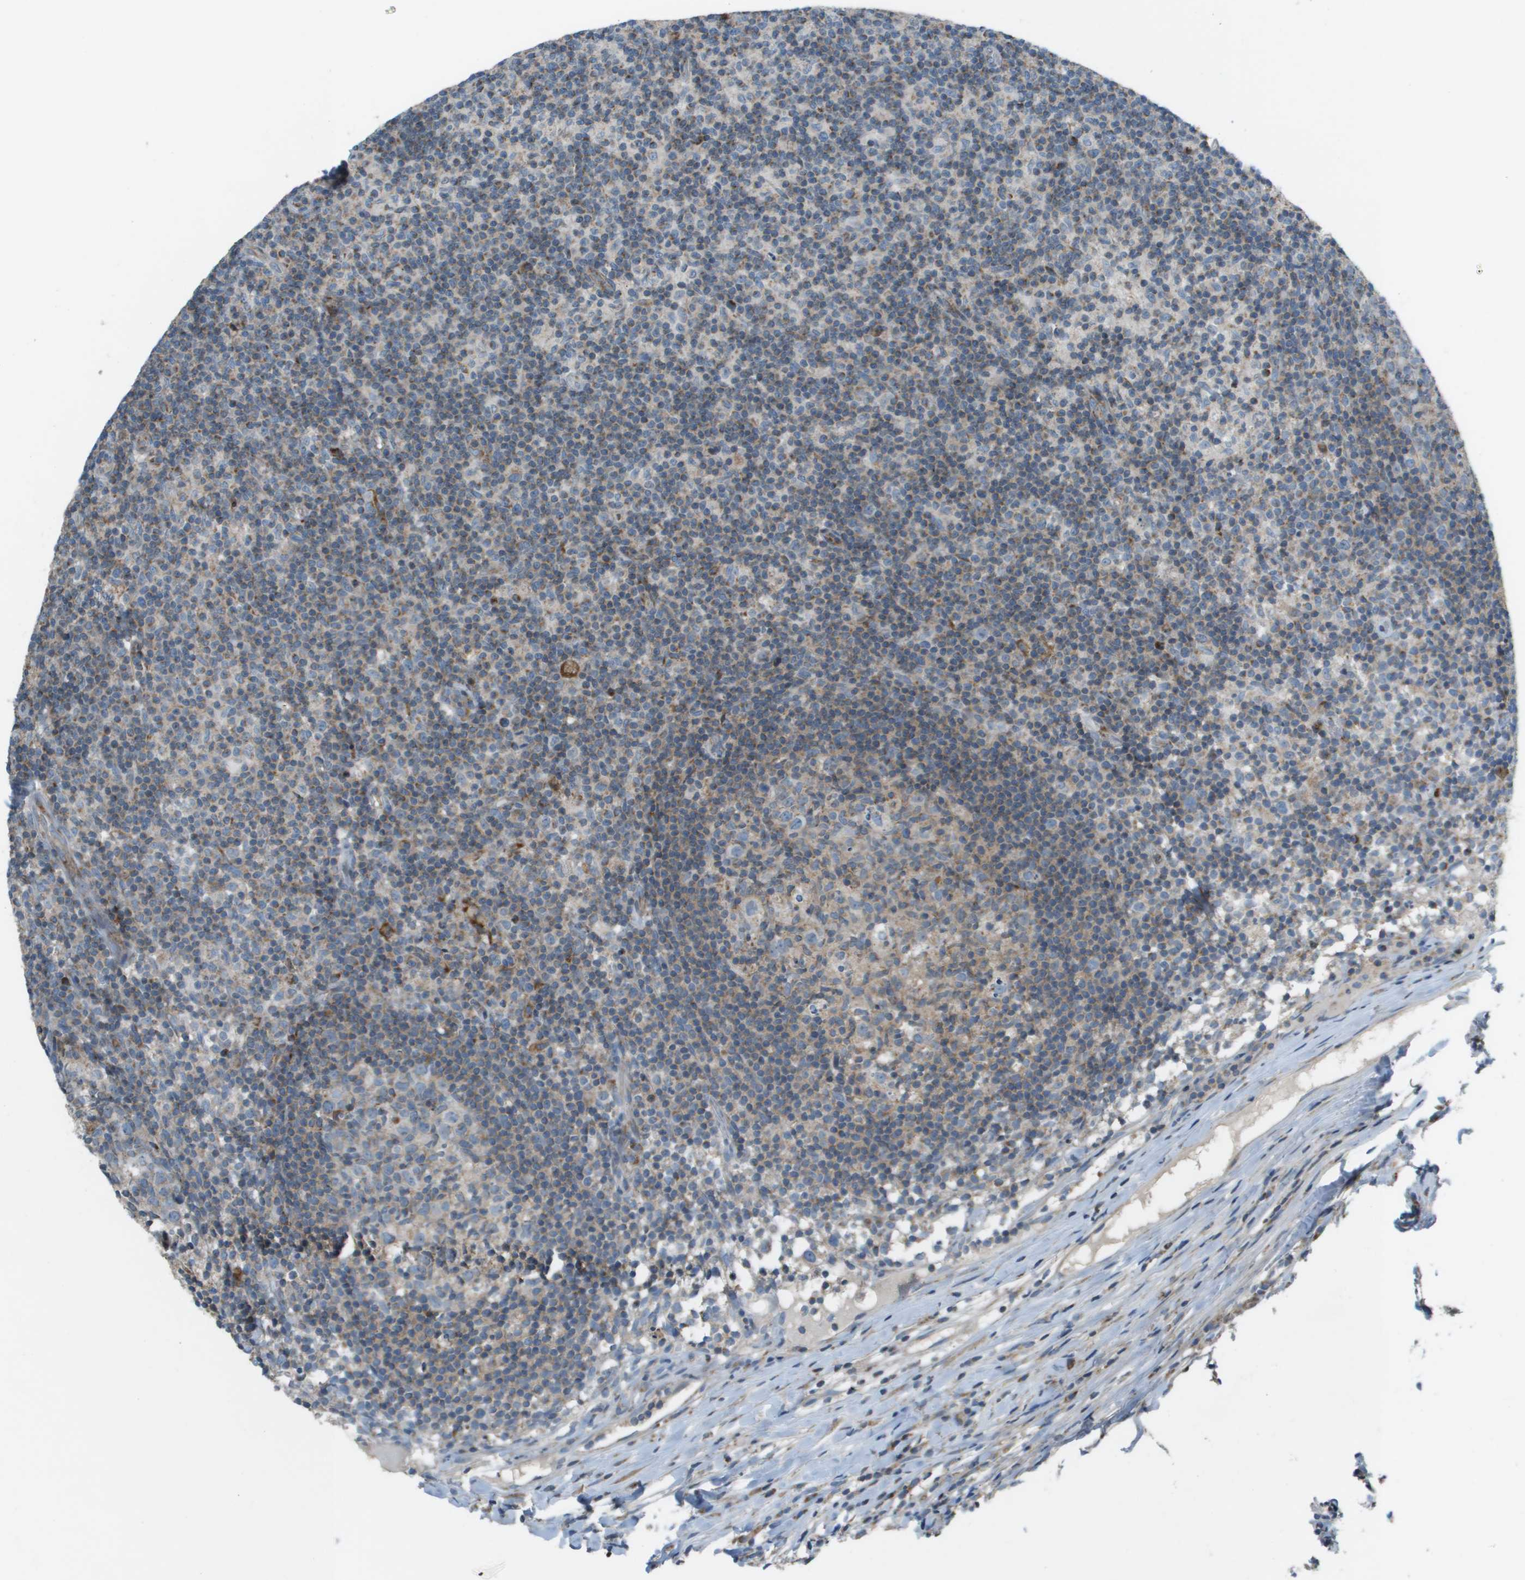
{"staining": {"intensity": "weak", "quantity": "25%-75%", "location": "cytoplasmic/membranous"}, "tissue": "lymph node", "cell_type": "Germinal center cells", "image_type": "normal", "snomed": [{"axis": "morphology", "description": "Normal tissue, NOS"}, {"axis": "morphology", "description": "Inflammation, NOS"}, {"axis": "topography", "description": "Lymph node"}], "caption": "High-power microscopy captured an immunohistochemistry image of benign lymph node, revealing weak cytoplasmic/membranous staining in about 25%-75% of germinal center cells.", "gene": "GALNT6", "patient": {"sex": "male", "age": 55}}